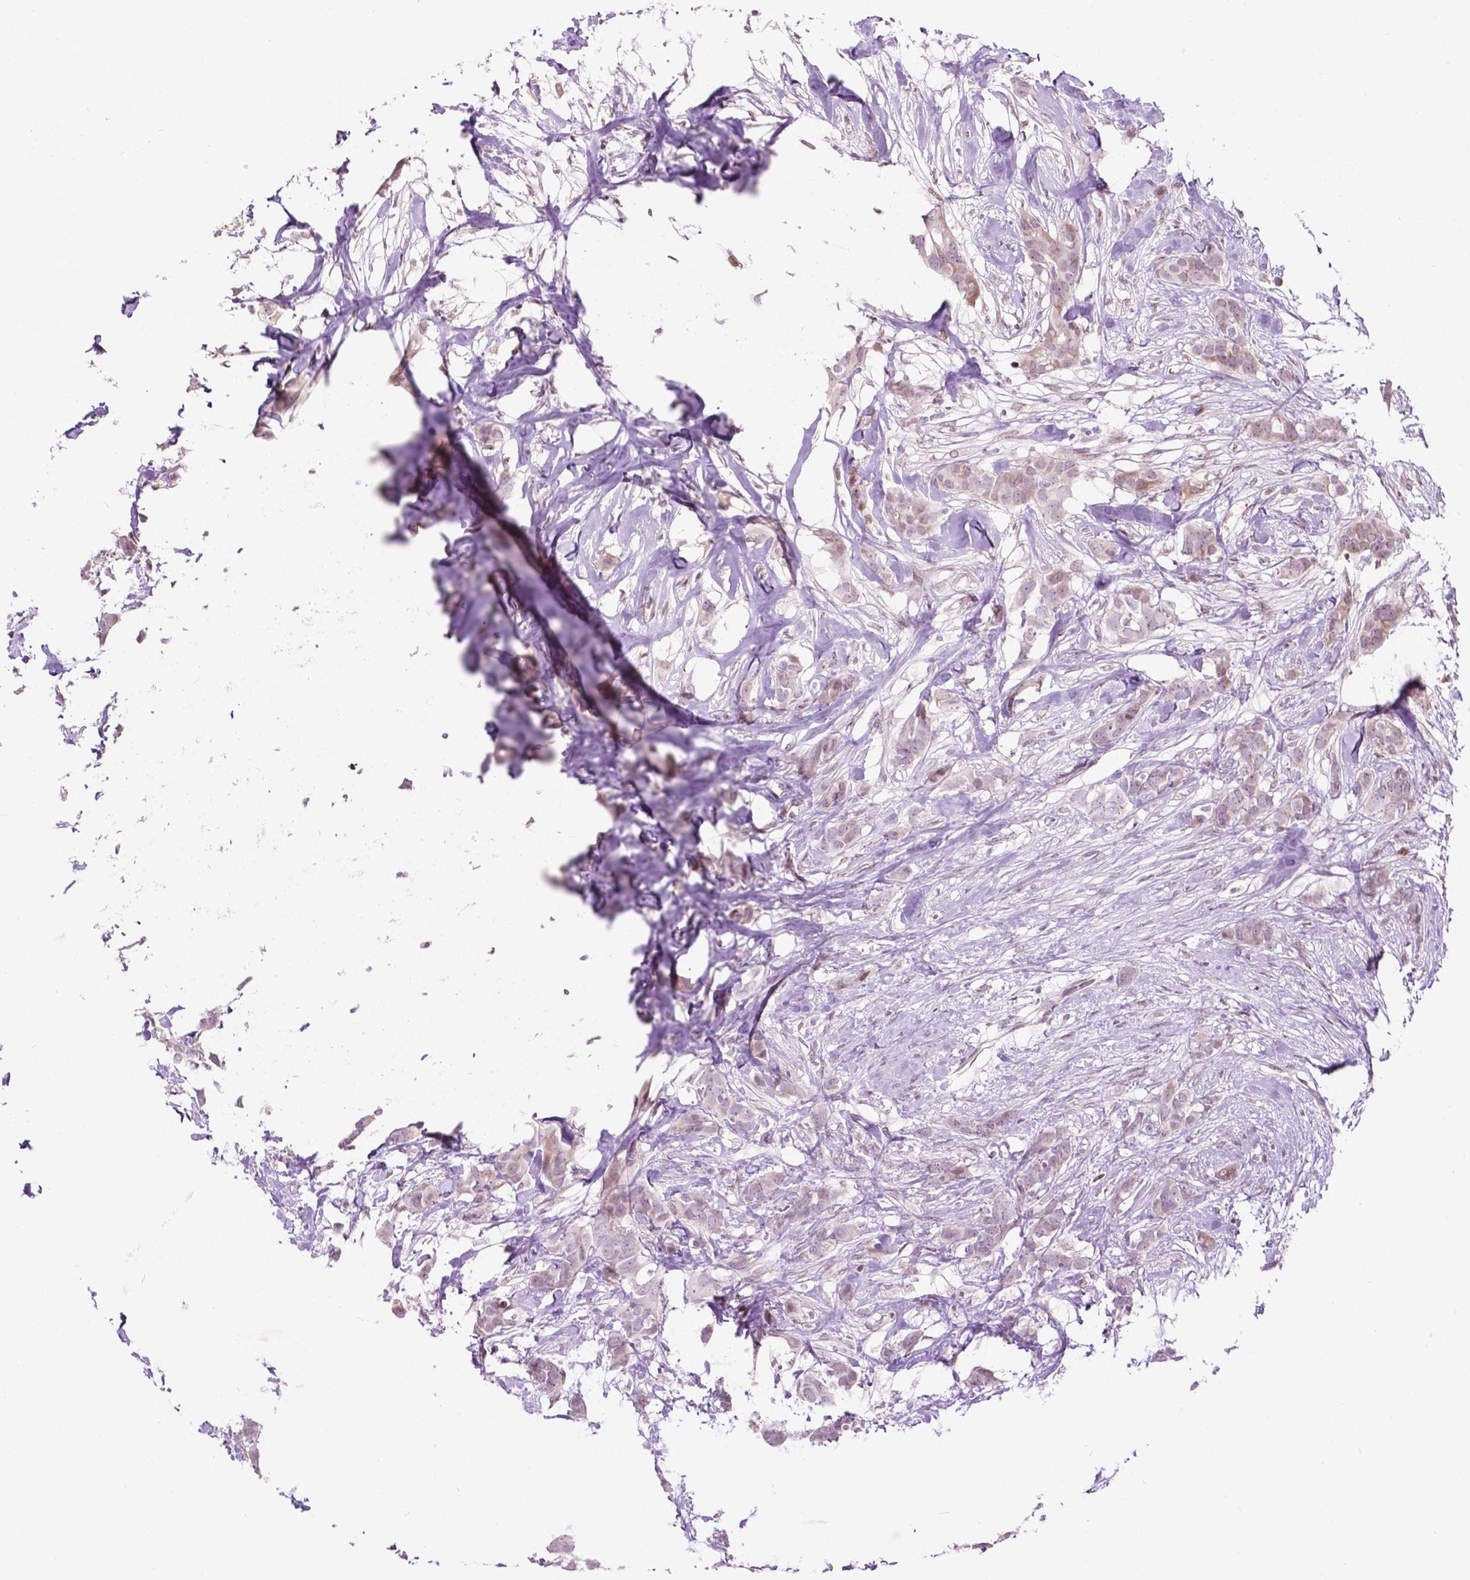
{"staining": {"intensity": "weak", "quantity": "<25%", "location": "cytoplasmic/membranous"}, "tissue": "breast cancer", "cell_type": "Tumor cells", "image_type": "cancer", "snomed": [{"axis": "morphology", "description": "Duct carcinoma"}, {"axis": "topography", "description": "Breast"}], "caption": "High magnification brightfield microscopy of infiltrating ductal carcinoma (breast) stained with DAB (brown) and counterstained with hematoxylin (blue): tumor cells show no significant staining.", "gene": "PTPN18", "patient": {"sex": "female", "age": 62}}